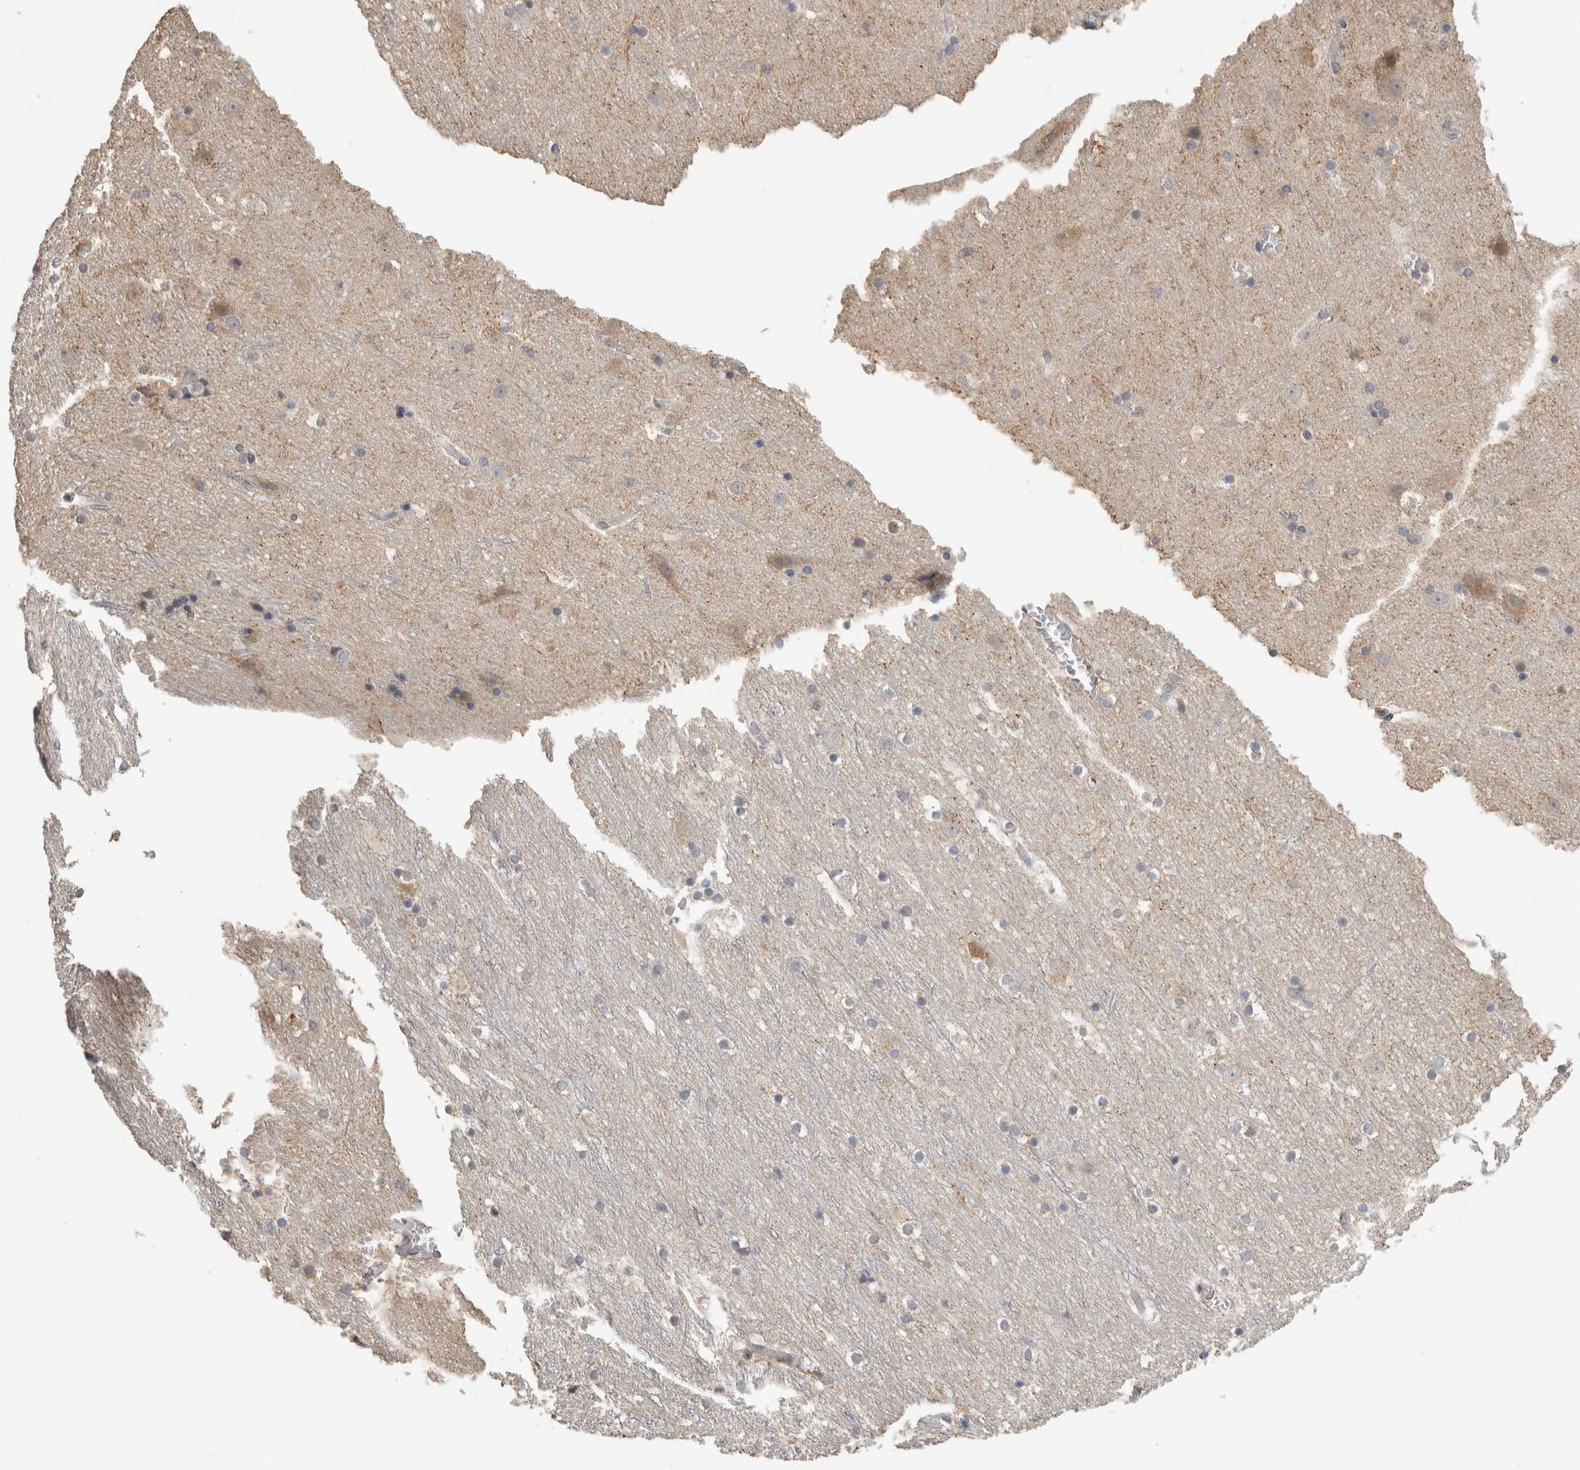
{"staining": {"intensity": "negative", "quantity": "none", "location": "none"}, "tissue": "cerebral cortex", "cell_type": "Endothelial cells", "image_type": "normal", "snomed": [{"axis": "morphology", "description": "Normal tissue, NOS"}, {"axis": "topography", "description": "Cerebral cortex"}], "caption": "Immunohistochemistry (IHC) photomicrograph of unremarkable human cerebral cortex stained for a protein (brown), which reveals no positivity in endothelial cells.", "gene": "EIF3H", "patient": {"sex": "male", "age": 45}}